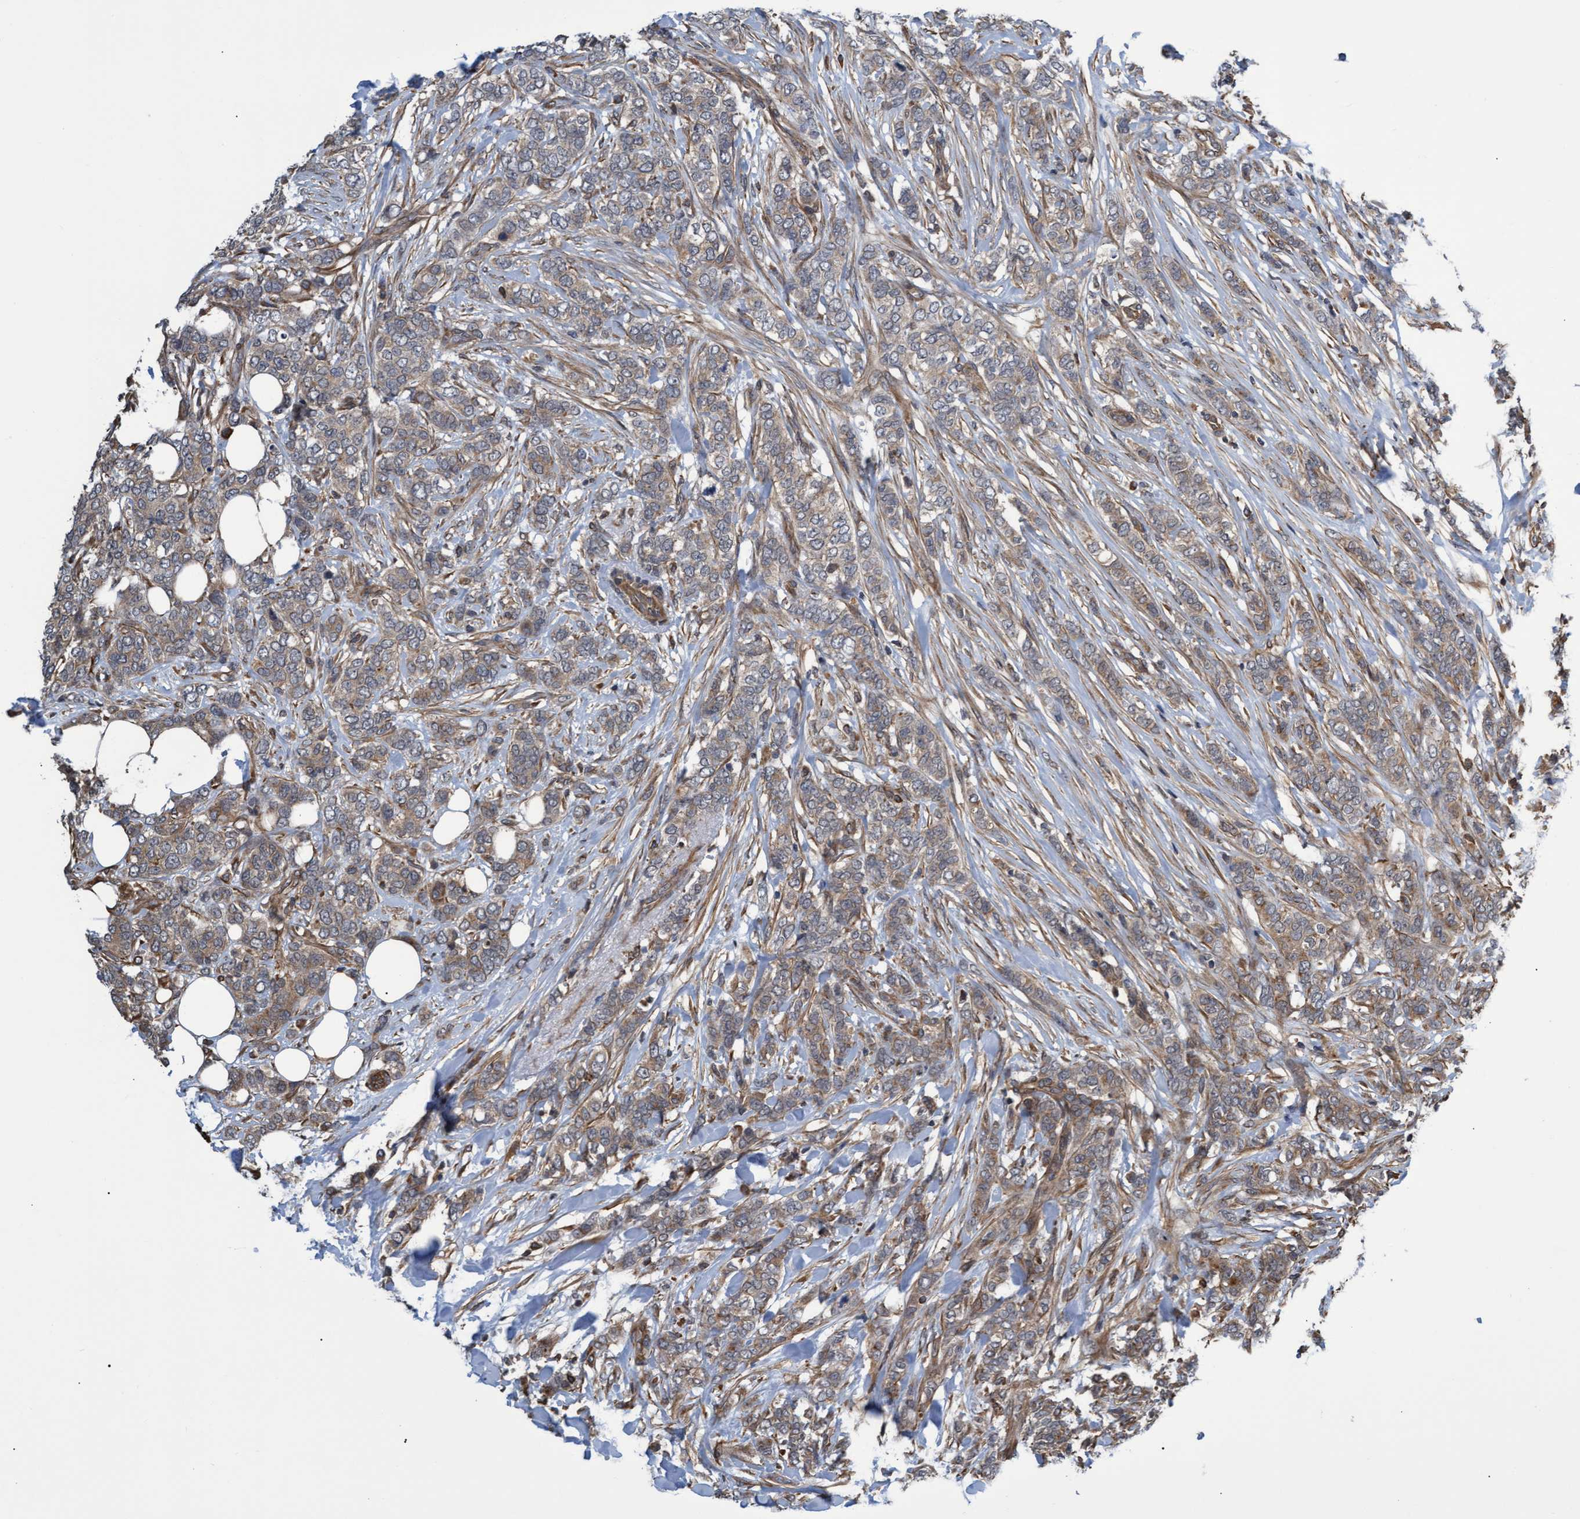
{"staining": {"intensity": "weak", "quantity": ">75%", "location": "cytoplasmic/membranous"}, "tissue": "breast cancer", "cell_type": "Tumor cells", "image_type": "cancer", "snomed": [{"axis": "morphology", "description": "Lobular carcinoma"}, {"axis": "topography", "description": "Skin"}, {"axis": "topography", "description": "Breast"}], "caption": "Immunohistochemistry (IHC) (DAB) staining of lobular carcinoma (breast) demonstrates weak cytoplasmic/membranous protein expression in approximately >75% of tumor cells.", "gene": "TNFRSF10B", "patient": {"sex": "female", "age": 46}}